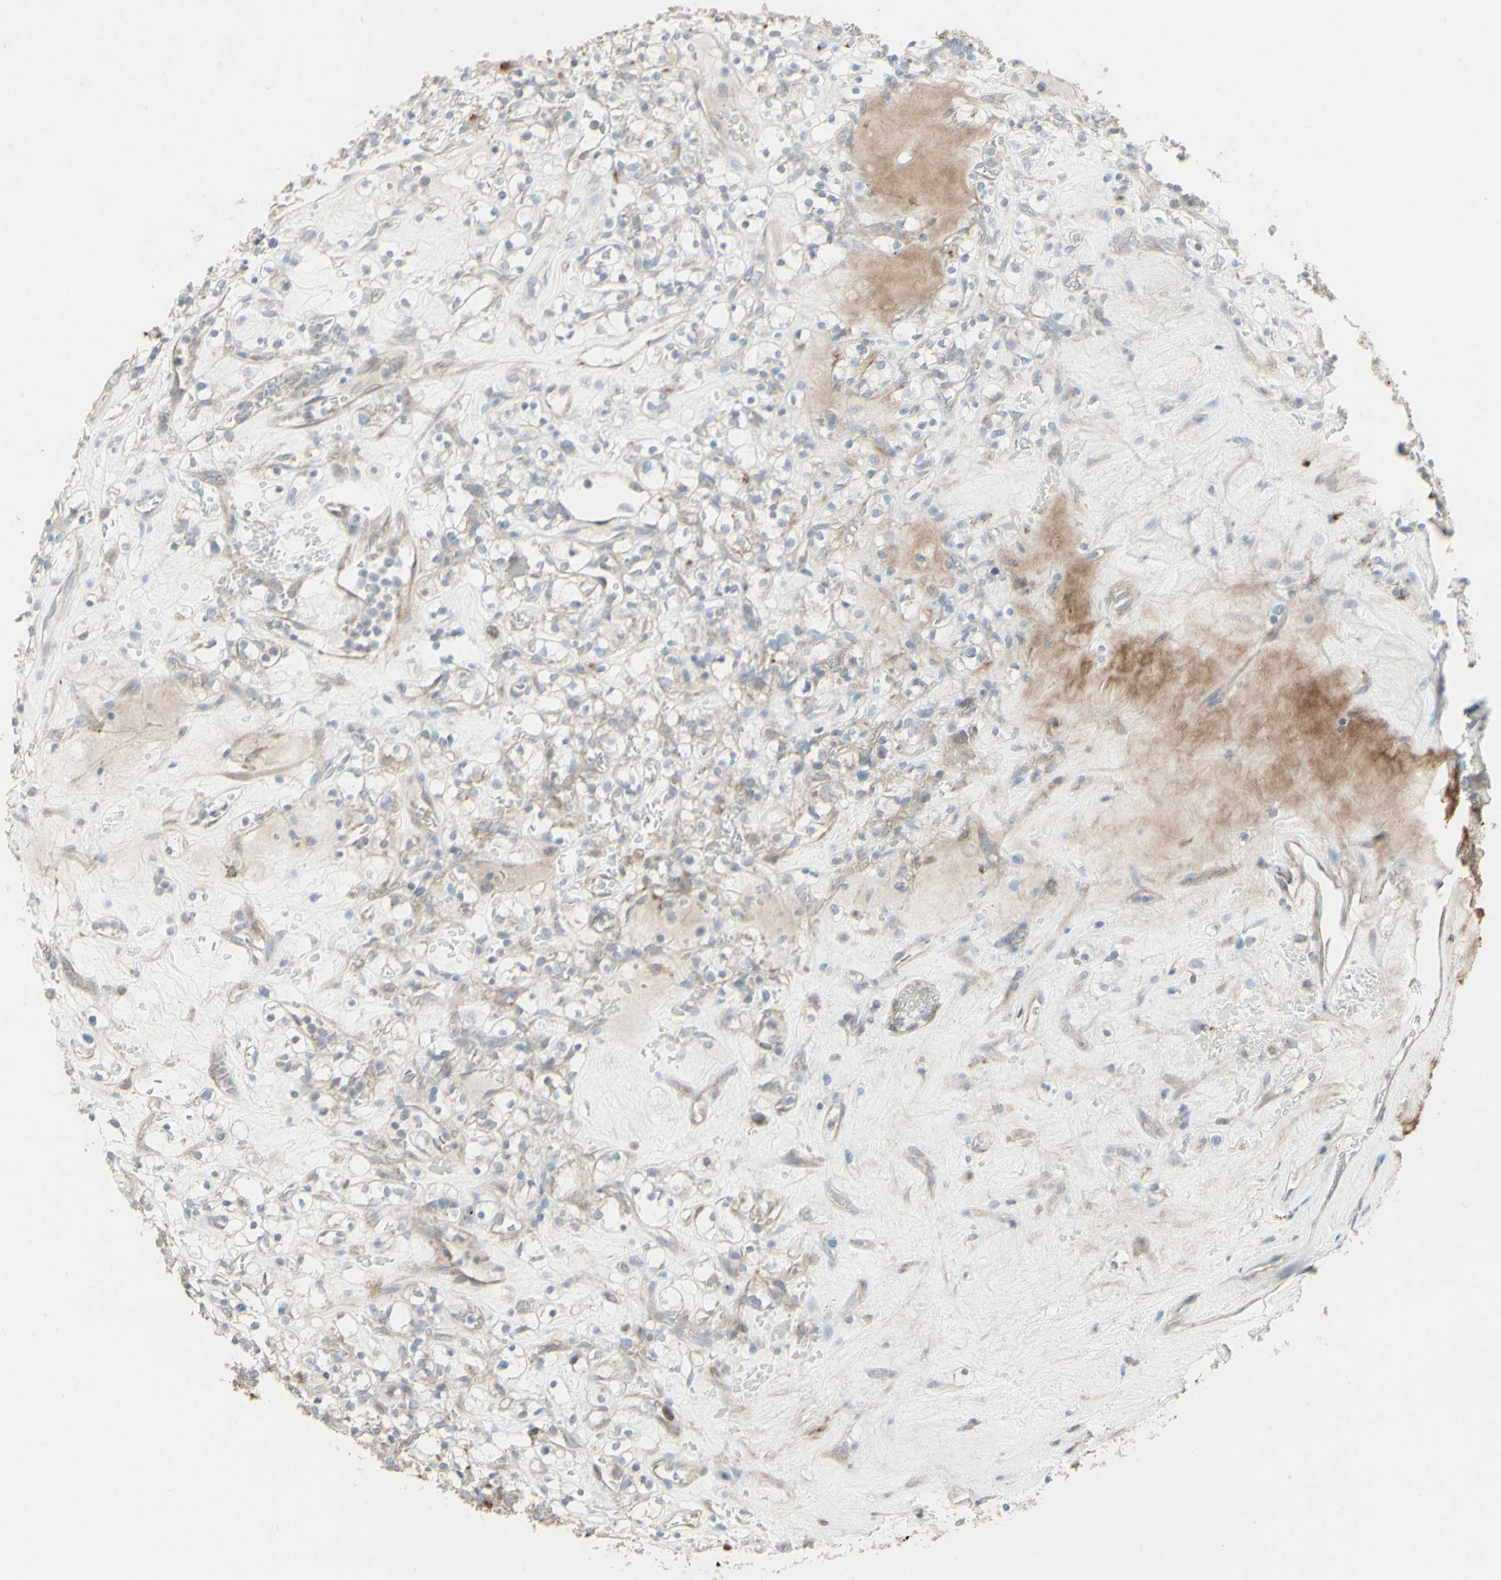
{"staining": {"intensity": "weak", "quantity": "25%-75%", "location": "cytoplasmic/membranous"}, "tissue": "renal cancer", "cell_type": "Tumor cells", "image_type": "cancer", "snomed": [{"axis": "morphology", "description": "Normal tissue, NOS"}, {"axis": "morphology", "description": "Adenocarcinoma, NOS"}, {"axis": "topography", "description": "Kidney"}], "caption": "Brown immunohistochemical staining in human renal adenocarcinoma reveals weak cytoplasmic/membranous staining in approximately 25%-75% of tumor cells.", "gene": "GMNN", "patient": {"sex": "female", "age": 72}}